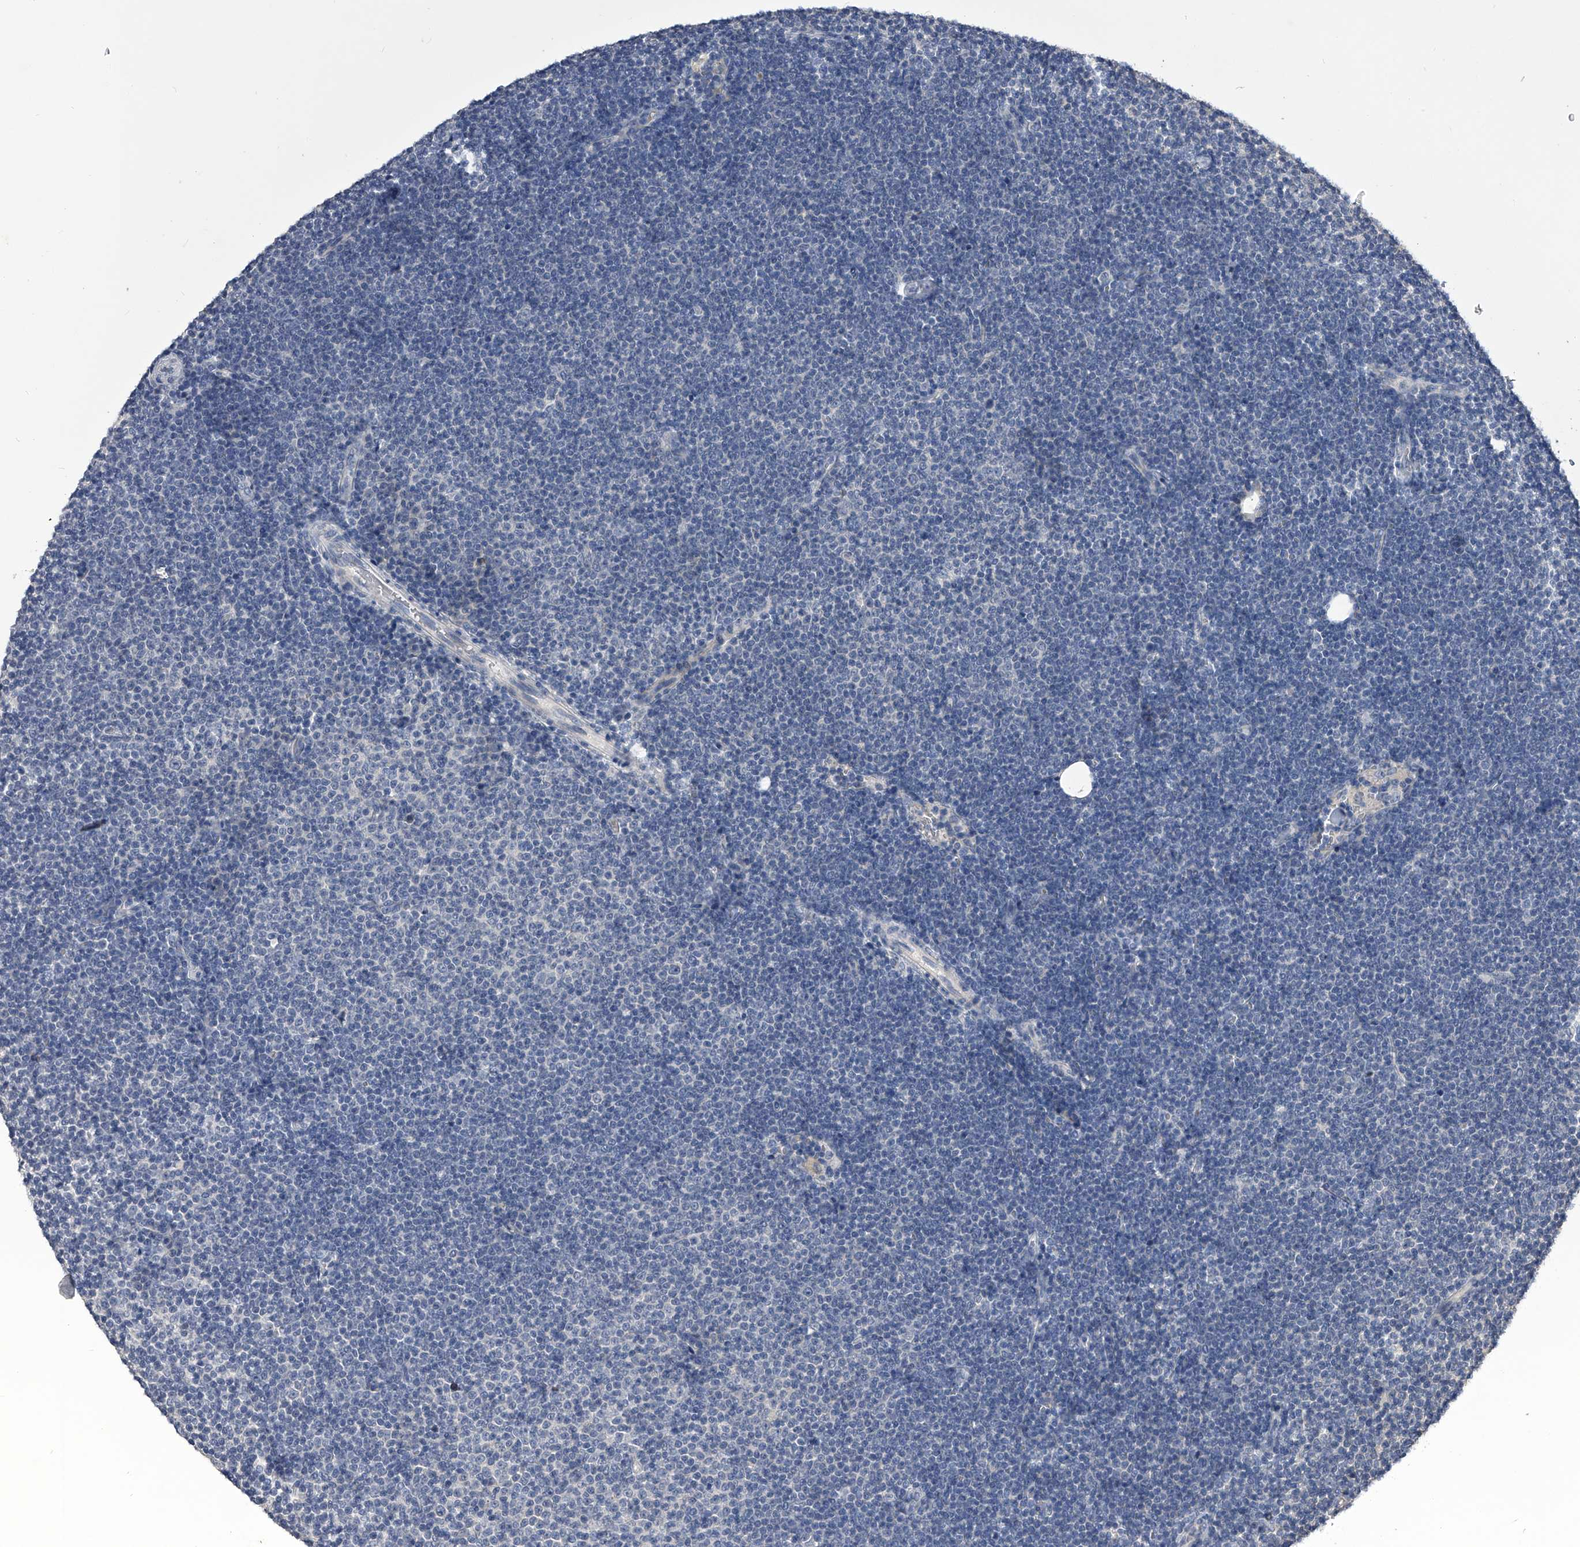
{"staining": {"intensity": "negative", "quantity": "none", "location": "none"}, "tissue": "lymphoma", "cell_type": "Tumor cells", "image_type": "cancer", "snomed": [{"axis": "morphology", "description": "Malignant lymphoma, non-Hodgkin's type, Low grade"}, {"axis": "topography", "description": "Lymph node"}], "caption": "Tumor cells are negative for brown protein staining in malignant lymphoma, non-Hodgkin's type (low-grade).", "gene": "MDN1", "patient": {"sex": "female", "age": 53}}